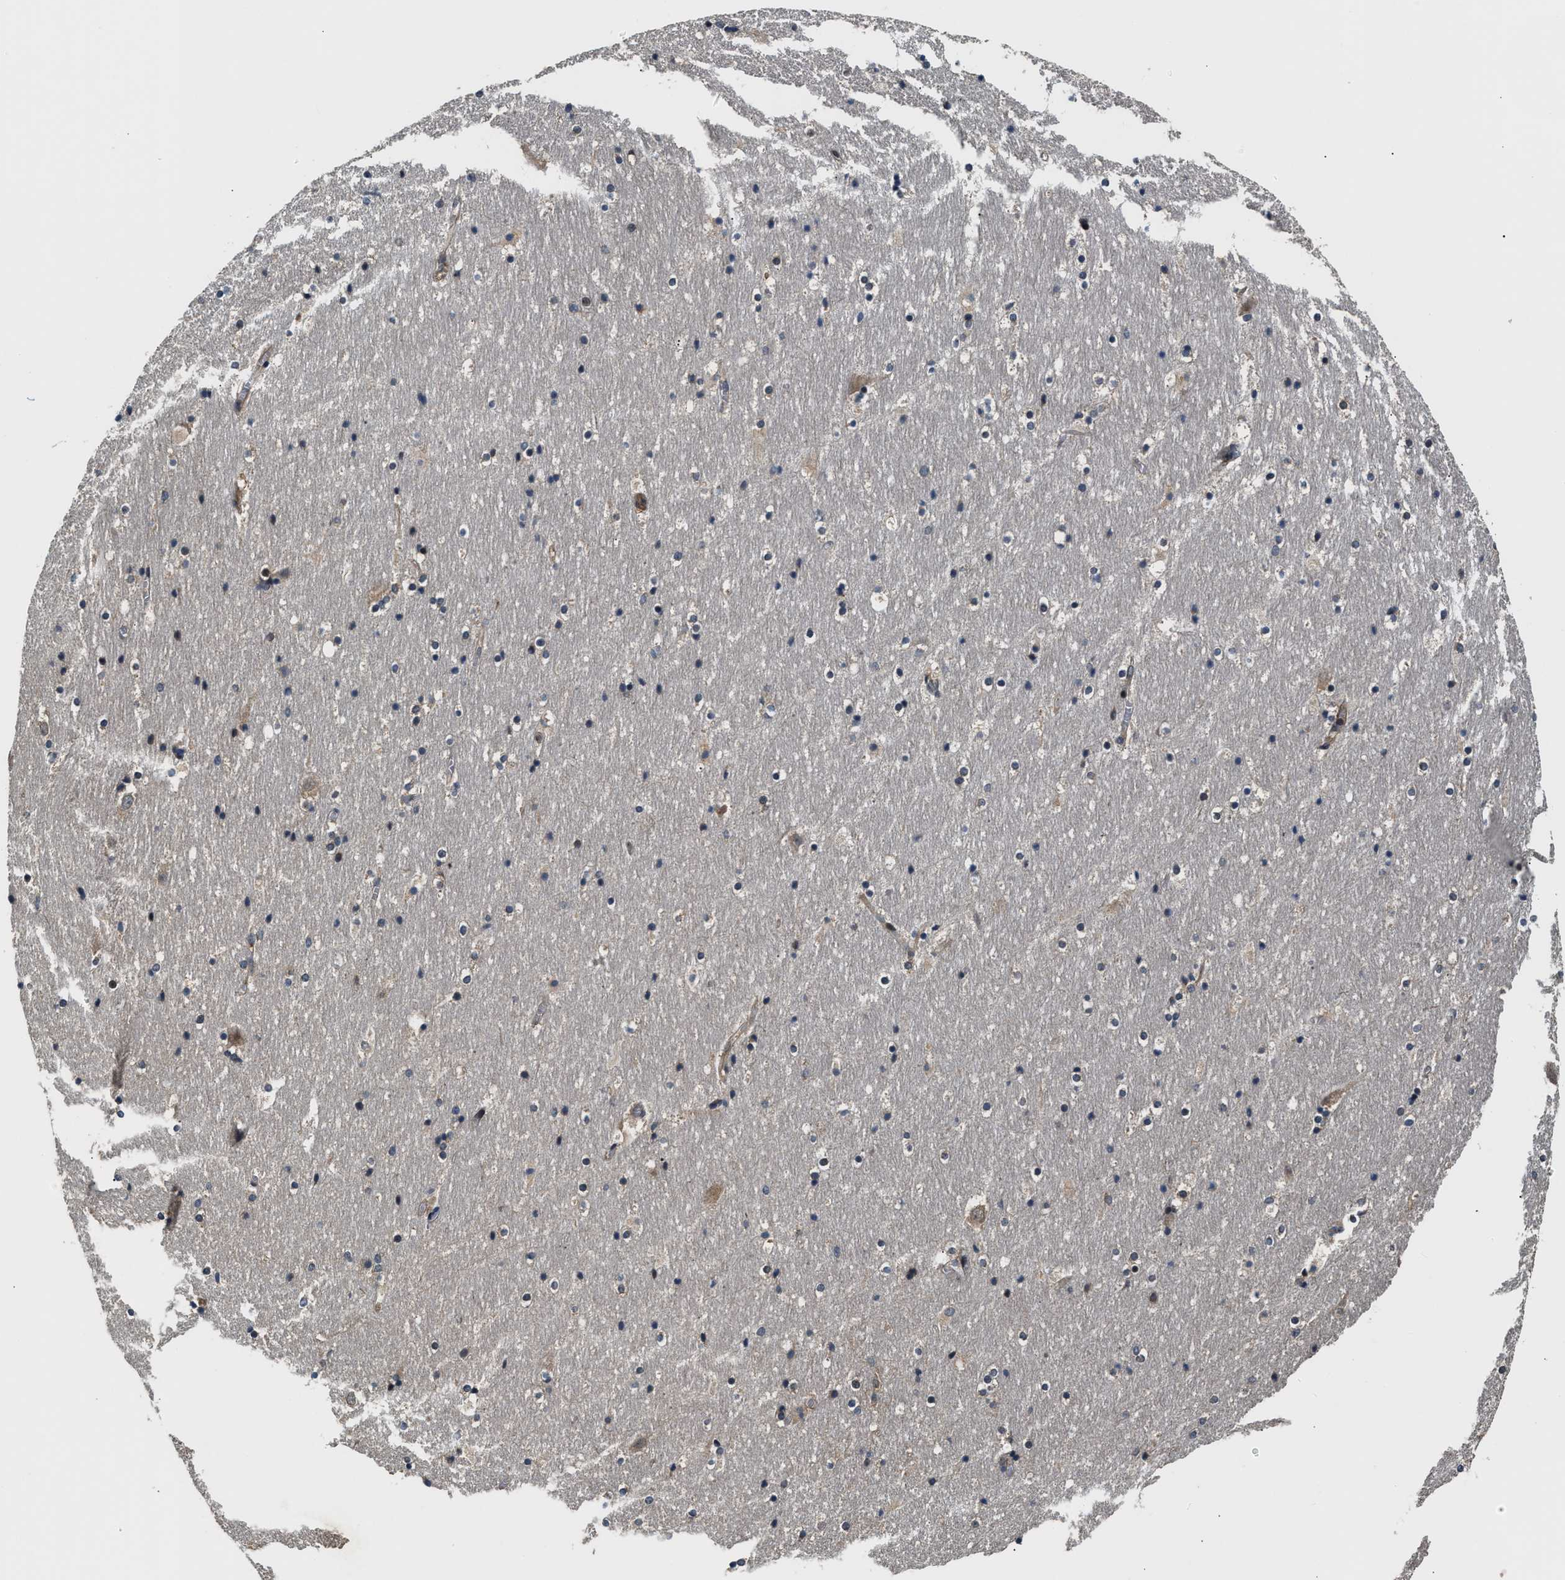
{"staining": {"intensity": "weak", "quantity": "<25%", "location": "cytoplasmic/membranous"}, "tissue": "hippocampus", "cell_type": "Glial cells", "image_type": "normal", "snomed": [{"axis": "morphology", "description": "Normal tissue, NOS"}, {"axis": "topography", "description": "Hippocampus"}], "caption": "Glial cells show no significant protein positivity in unremarkable hippocampus.", "gene": "TUT7", "patient": {"sex": "male", "age": 45}}